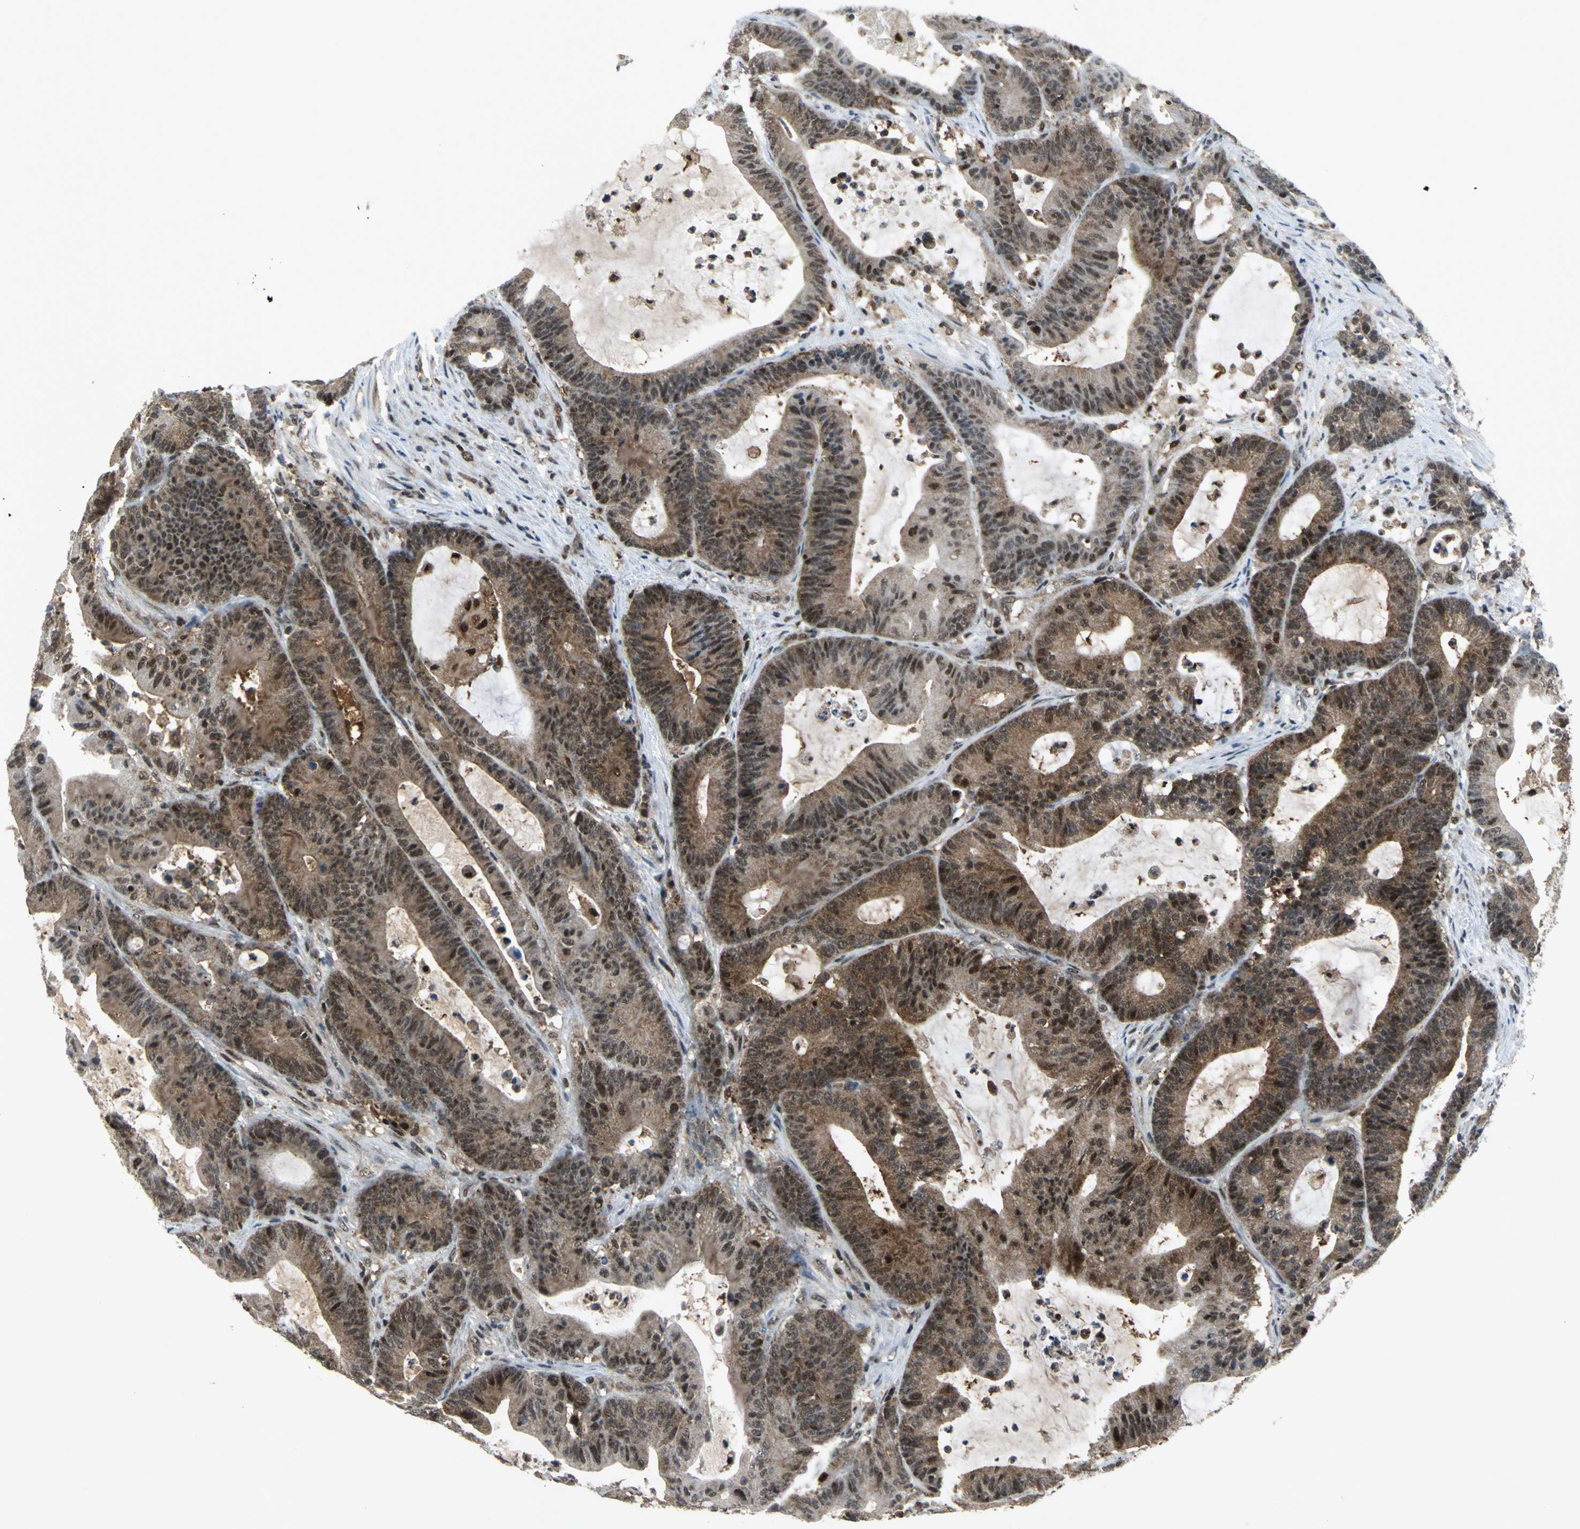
{"staining": {"intensity": "moderate", "quantity": "25%-75%", "location": "cytoplasmic/membranous,nuclear"}, "tissue": "colorectal cancer", "cell_type": "Tumor cells", "image_type": "cancer", "snomed": [{"axis": "morphology", "description": "Adenocarcinoma, NOS"}, {"axis": "topography", "description": "Colon"}], "caption": "Adenocarcinoma (colorectal) stained for a protein (brown) reveals moderate cytoplasmic/membranous and nuclear positive positivity in approximately 25%-75% of tumor cells.", "gene": "PSMA4", "patient": {"sex": "female", "age": 84}}